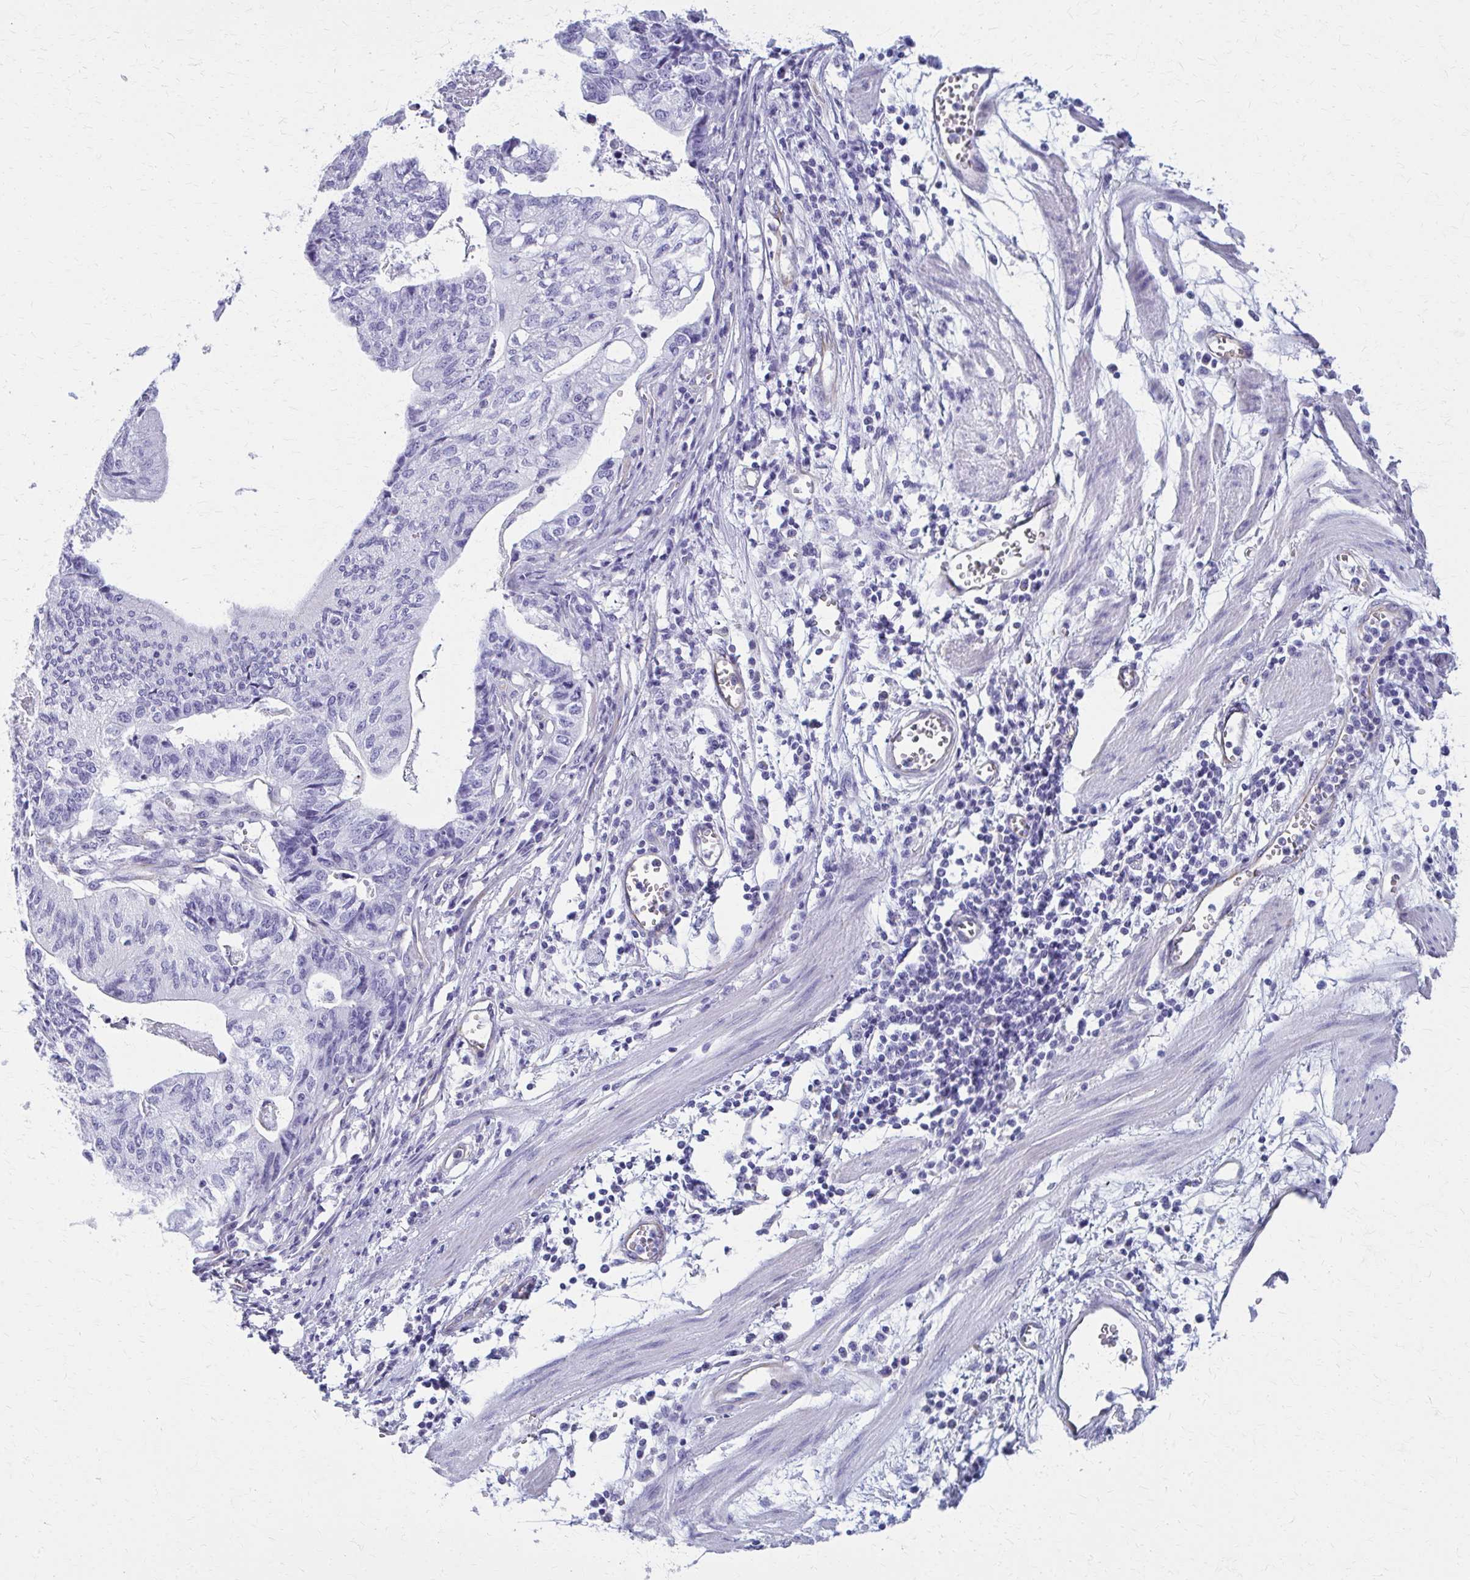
{"staining": {"intensity": "negative", "quantity": "none", "location": "none"}, "tissue": "stomach cancer", "cell_type": "Tumor cells", "image_type": "cancer", "snomed": [{"axis": "morphology", "description": "Adenocarcinoma, NOS"}, {"axis": "topography", "description": "Stomach, upper"}], "caption": "The micrograph reveals no significant positivity in tumor cells of stomach cancer.", "gene": "GFAP", "patient": {"sex": "female", "age": 67}}